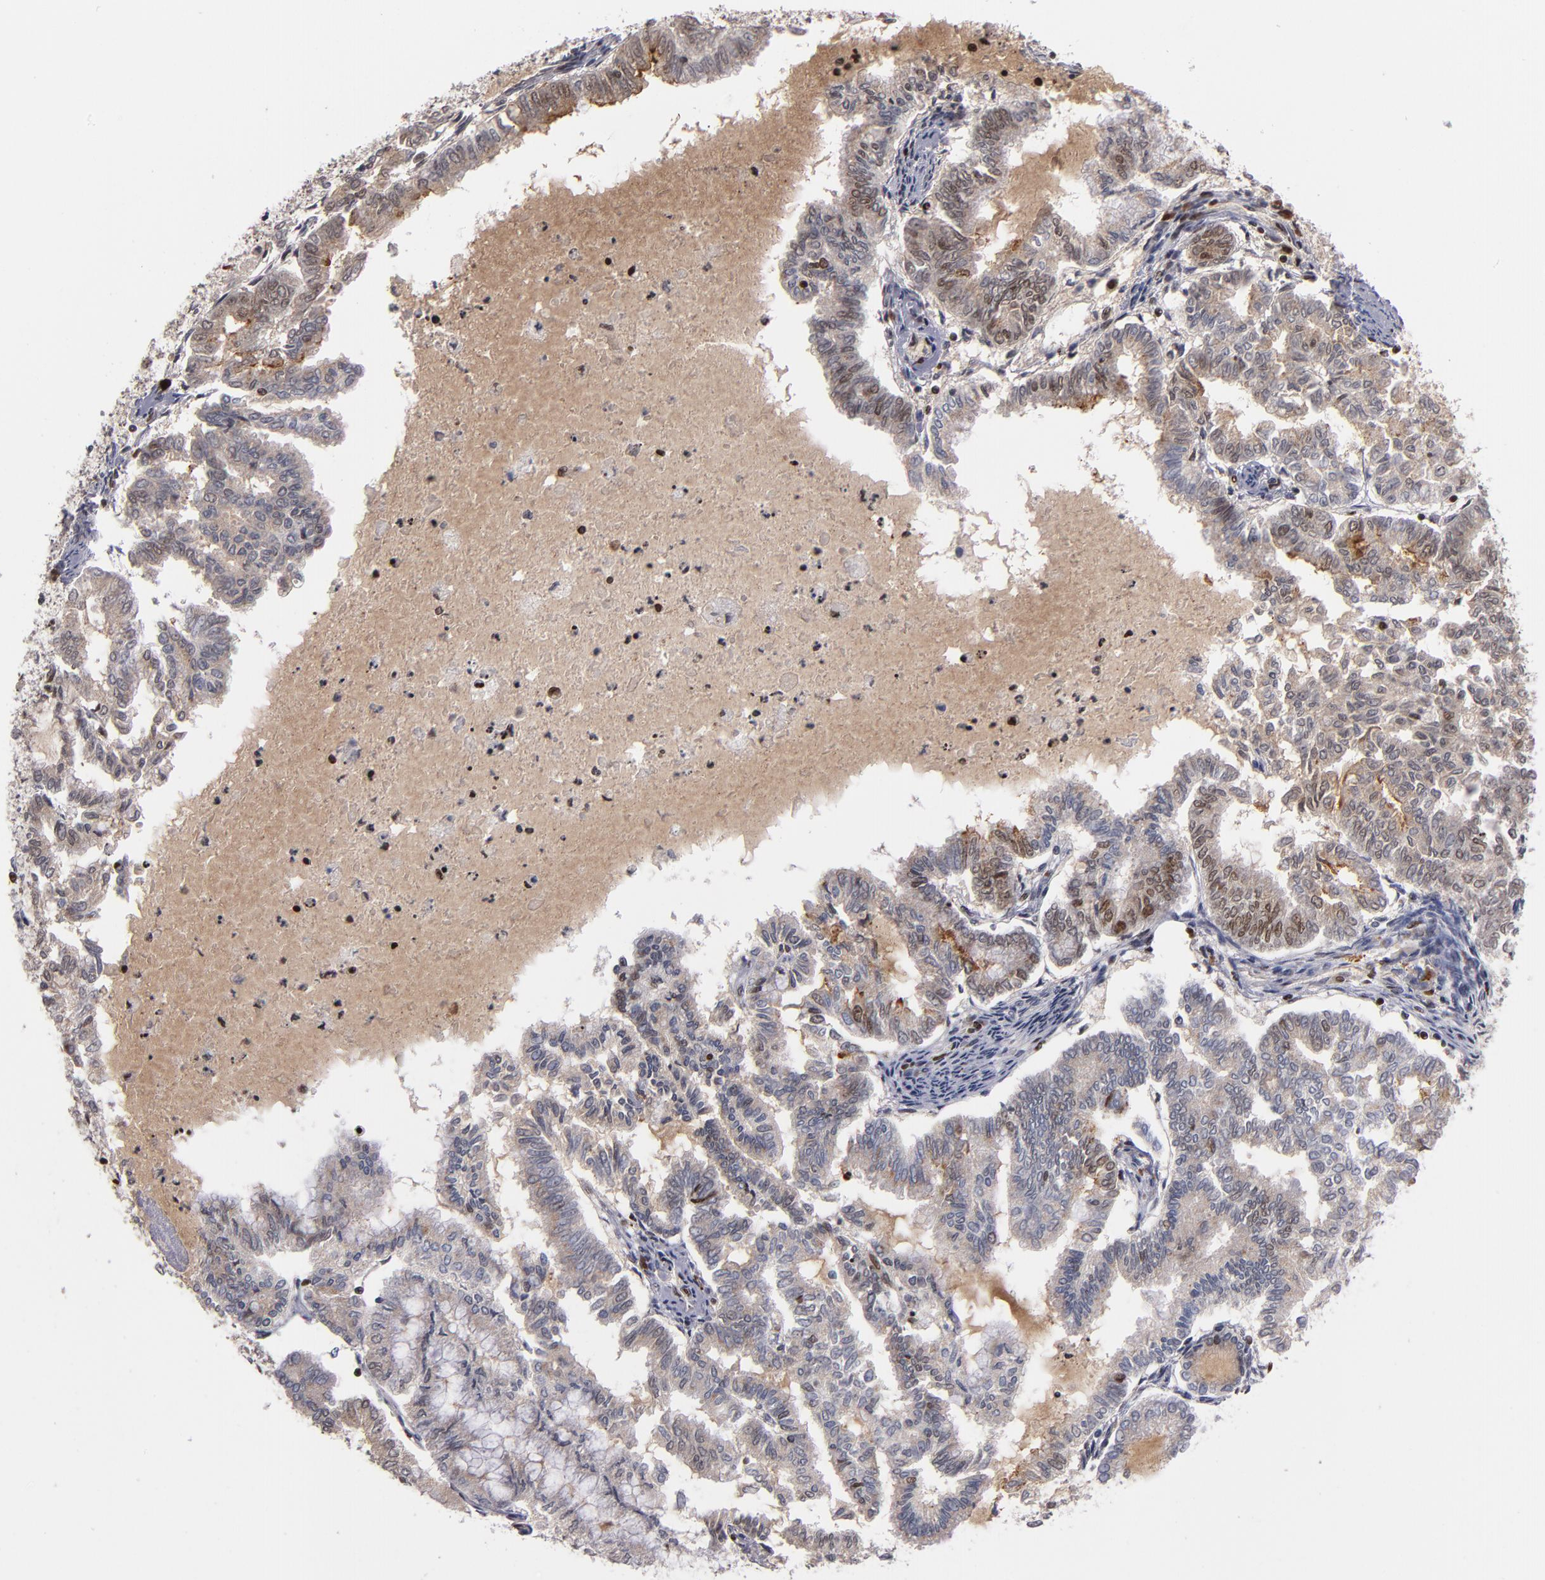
{"staining": {"intensity": "moderate", "quantity": "25%-75%", "location": "nuclear"}, "tissue": "endometrial cancer", "cell_type": "Tumor cells", "image_type": "cancer", "snomed": [{"axis": "morphology", "description": "Adenocarcinoma, NOS"}, {"axis": "topography", "description": "Endometrium"}], "caption": "Endometrial adenocarcinoma stained with DAB immunohistochemistry (IHC) reveals medium levels of moderate nuclear staining in about 25%-75% of tumor cells.", "gene": "KDM6A", "patient": {"sex": "female", "age": 79}}